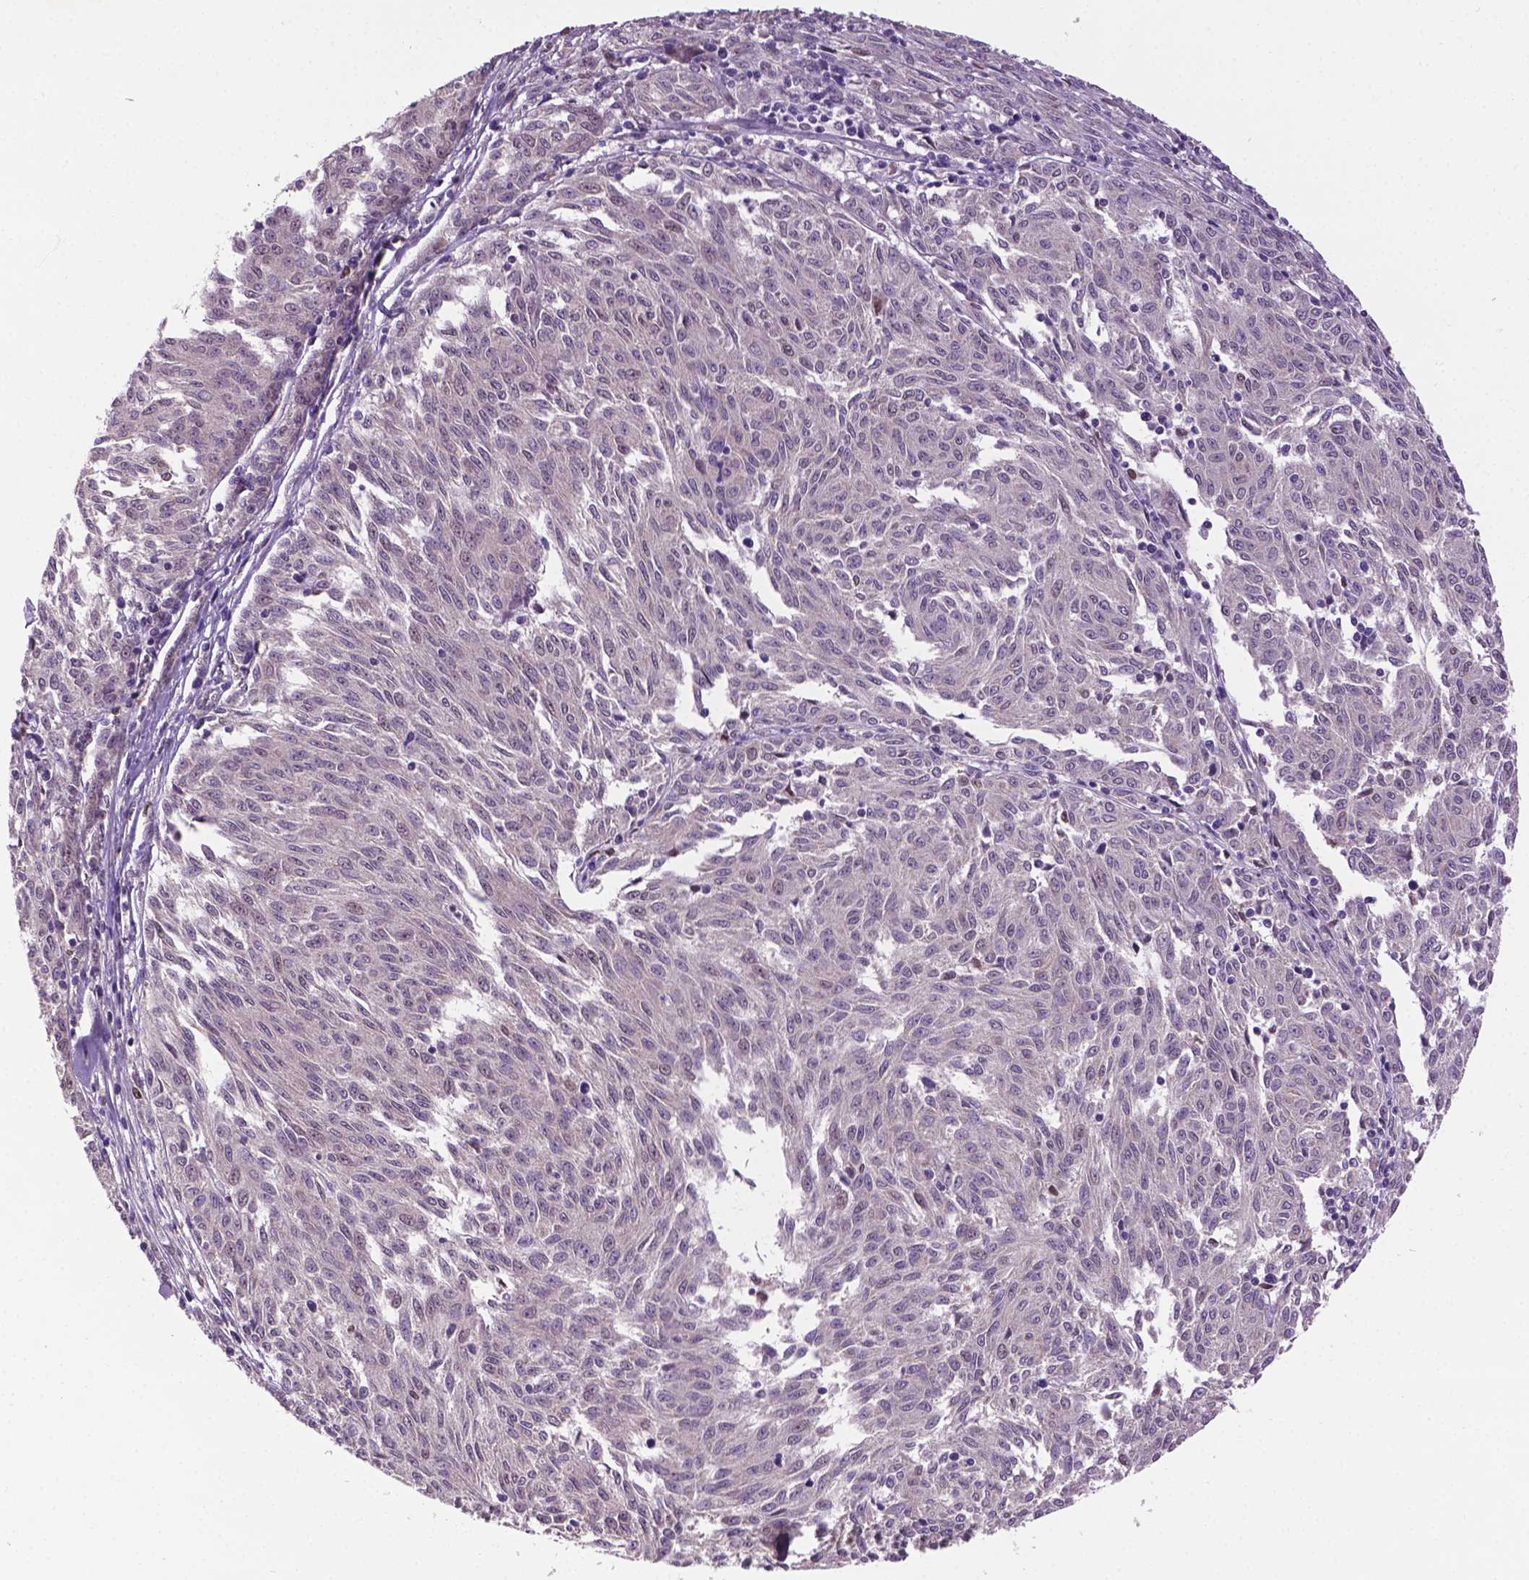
{"staining": {"intensity": "negative", "quantity": "none", "location": "none"}, "tissue": "melanoma", "cell_type": "Tumor cells", "image_type": "cancer", "snomed": [{"axis": "morphology", "description": "Malignant melanoma, NOS"}, {"axis": "topography", "description": "Skin"}], "caption": "Photomicrograph shows no protein positivity in tumor cells of melanoma tissue.", "gene": "IRF6", "patient": {"sex": "female", "age": 72}}